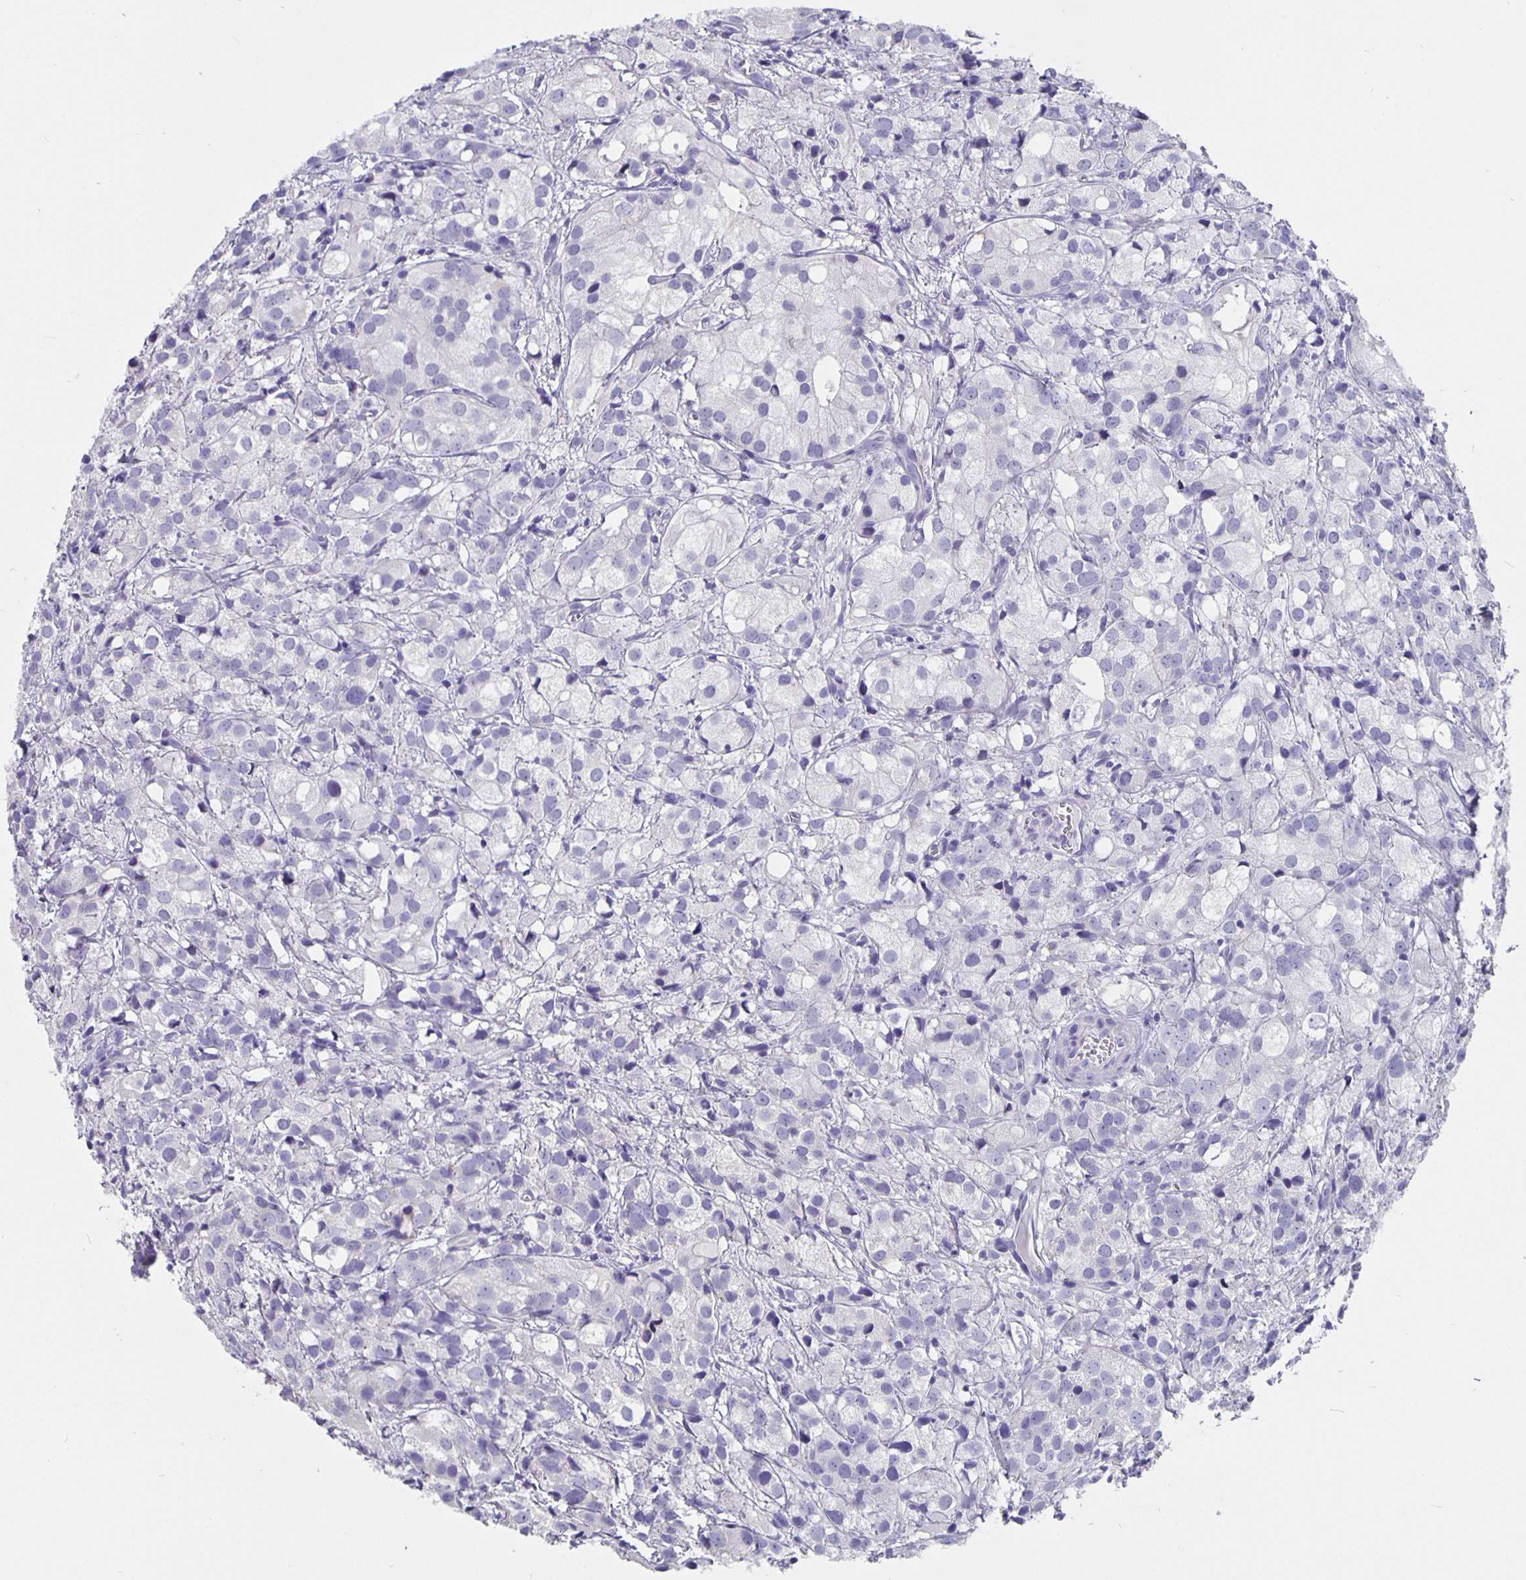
{"staining": {"intensity": "negative", "quantity": "none", "location": "none"}, "tissue": "prostate cancer", "cell_type": "Tumor cells", "image_type": "cancer", "snomed": [{"axis": "morphology", "description": "Adenocarcinoma, High grade"}, {"axis": "topography", "description": "Prostate"}], "caption": "There is no significant expression in tumor cells of prostate cancer (high-grade adenocarcinoma).", "gene": "CFAP74", "patient": {"sex": "male", "age": 86}}